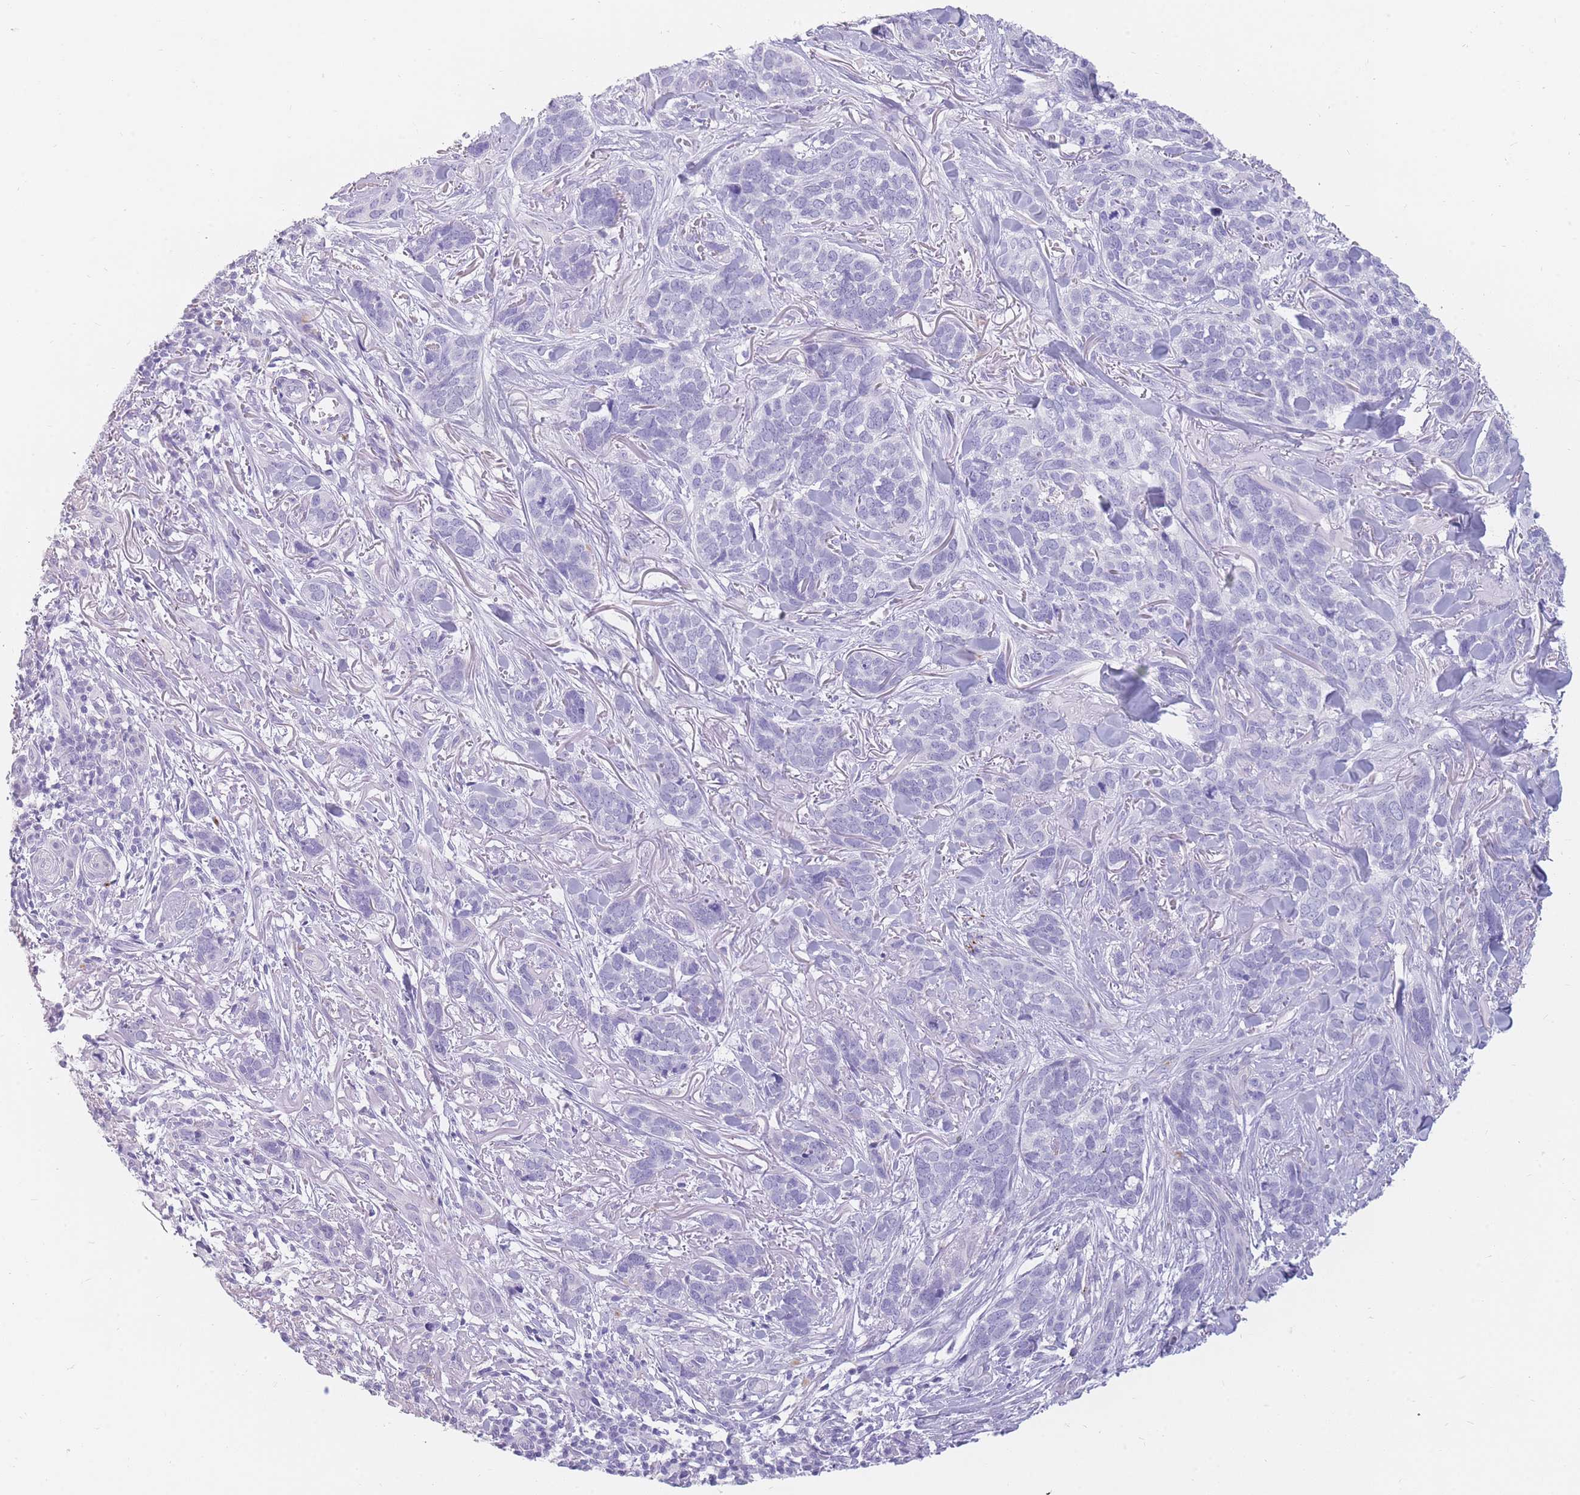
{"staining": {"intensity": "negative", "quantity": "none", "location": "none"}, "tissue": "skin cancer", "cell_type": "Tumor cells", "image_type": "cancer", "snomed": [{"axis": "morphology", "description": "Basal cell carcinoma"}, {"axis": "topography", "description": "Skin"}], "caption": "This is an immunohistochemistry image of human skin cancer (basal cell carcinoma). There is no expression in tumor cells.", "gene": "UPK1A", "patient": {"sex": "male", "age": 86}}